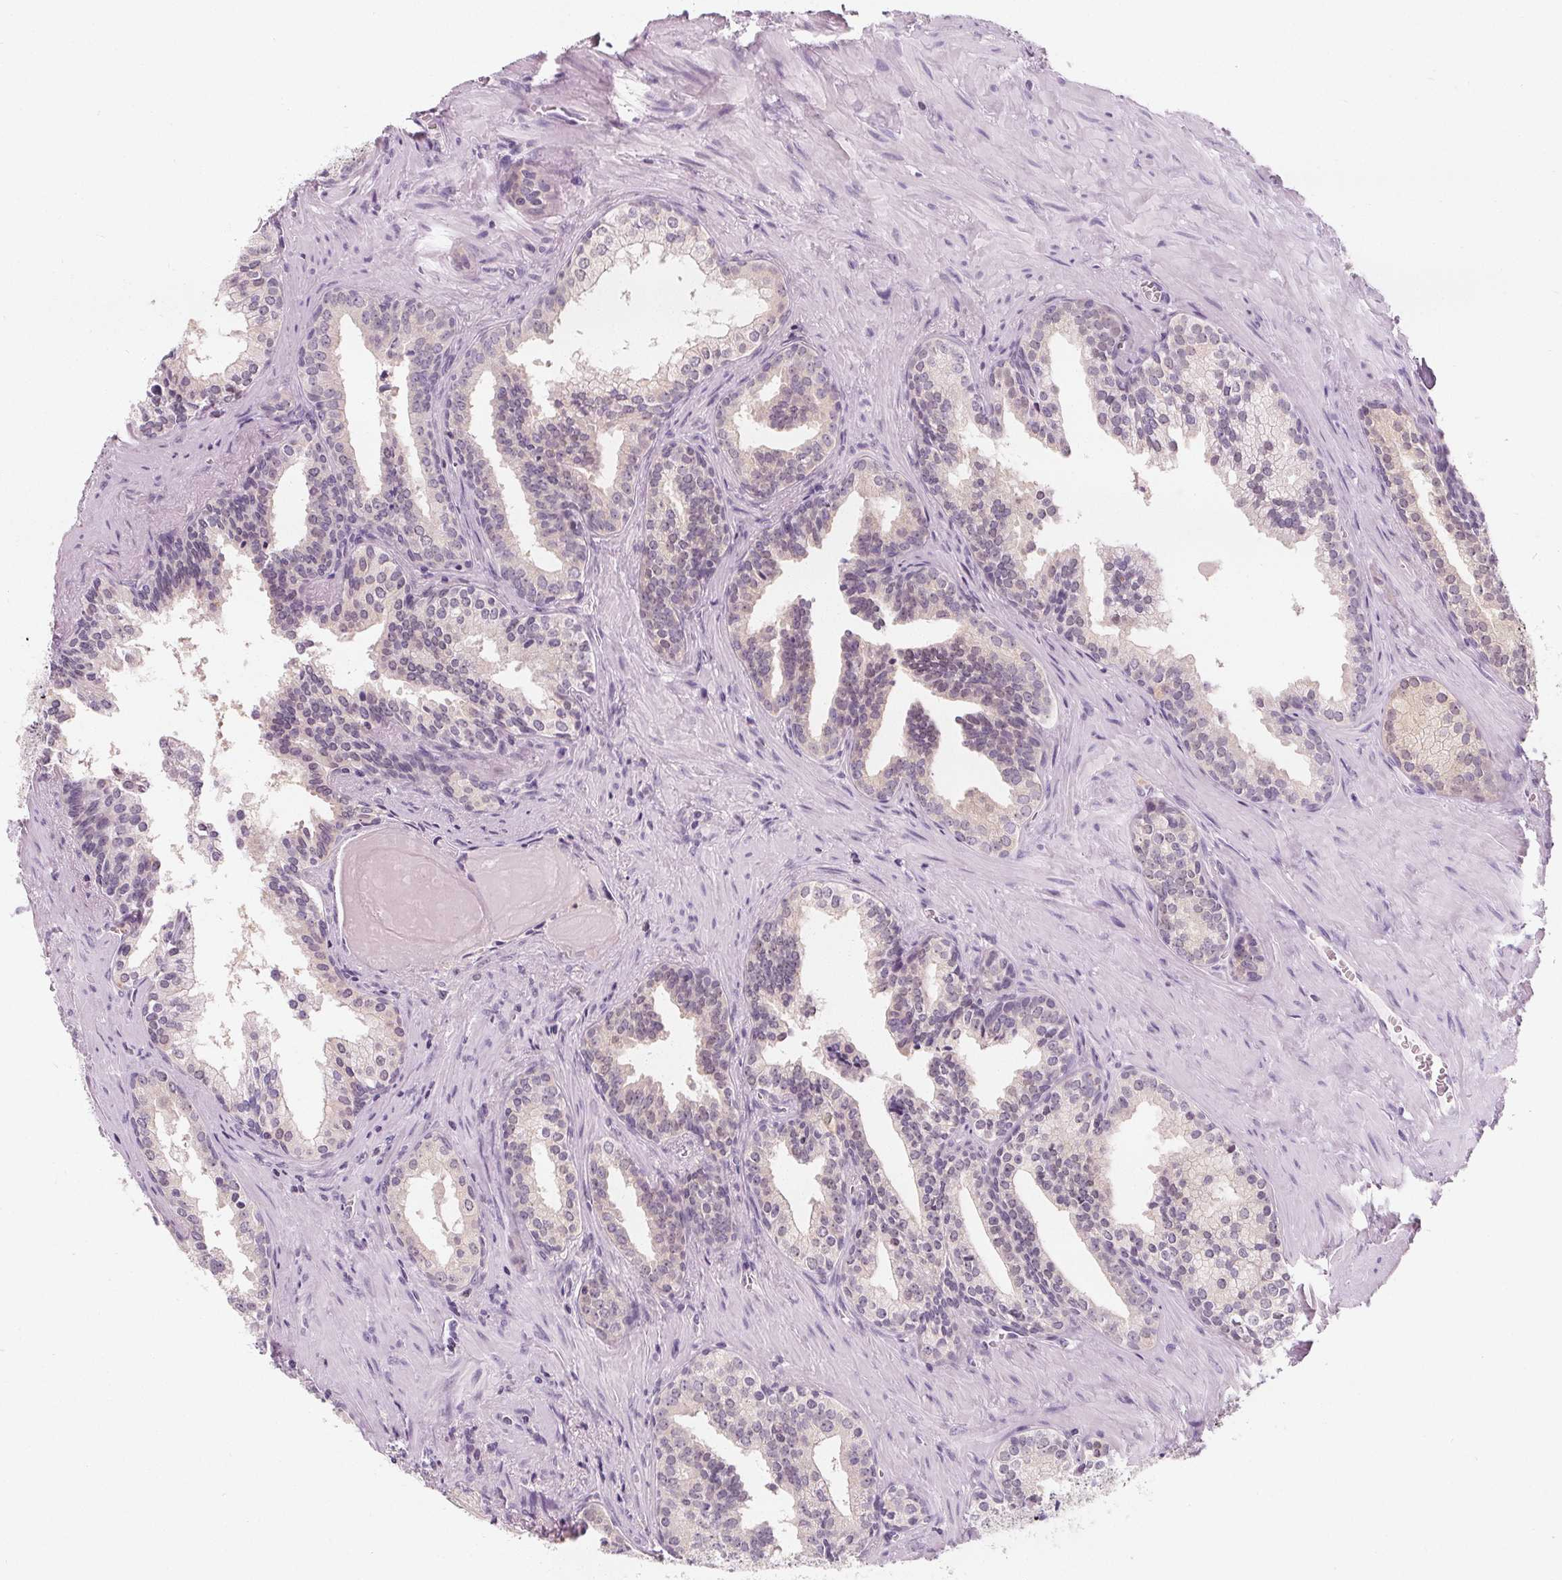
{"staining": {"intensity": "negative", "quantity": "none", "location": "none"}, "tissue": "prostate cancer", "cell_type": "Tumor cells", "image_type": "cancer", "snomed": [{"axis": "morphology", "description": "Adenocarcinoma, High grade"}, {"axis": "topography", "description": "Prostate"}], "caption": "Immunohistochemistry image of human prostate high-grade adenocarcinoma stained for a protein (brown), which reveals no expression in tumor cells.", "gene": "UGP2", "patient": {"sex": "male", "age": 68}}